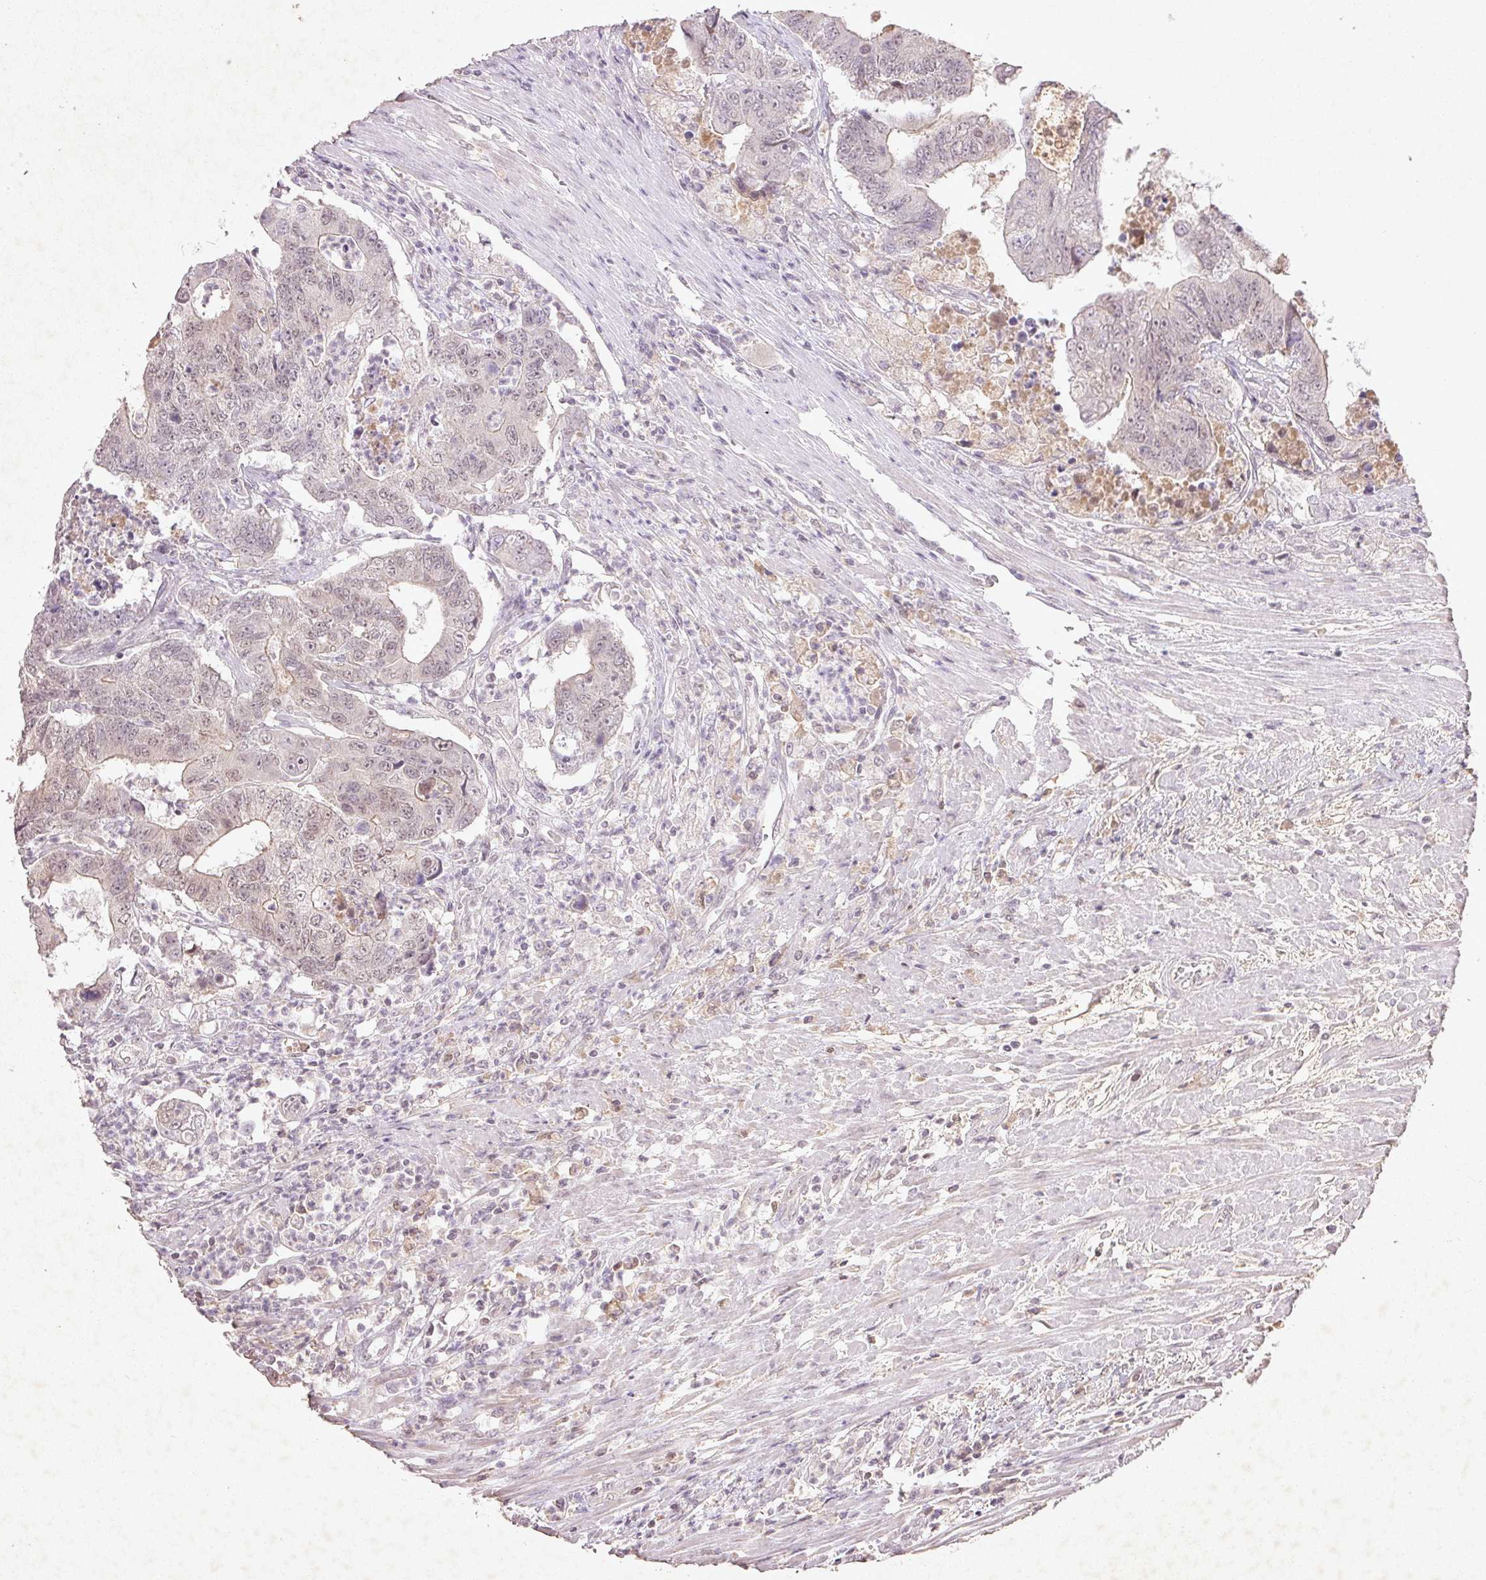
{"staining": {"intensity": "negative", "quantity": "none", "location": "none"}, "tissue": "colorectal cancer", "cell_type": "Tumor cells", "image_type": "cancer", "snomed": [{"axis": "morphology", "description": "Adenocarcinoma, NOS"}, {"axis": "topography", "description": "Colon"}], "caption": "Photomicrograph shows no protein staining in tumor cells of colorectal adenocarcinoma tissue. The staining was performed using DAB to visualize the protein expression in brown, while the nuclei were stained in blue with hematoxylin (Magnification: 20x).", "gene": "FAM168B", "patient": {"sex": "female", "age": 48}}